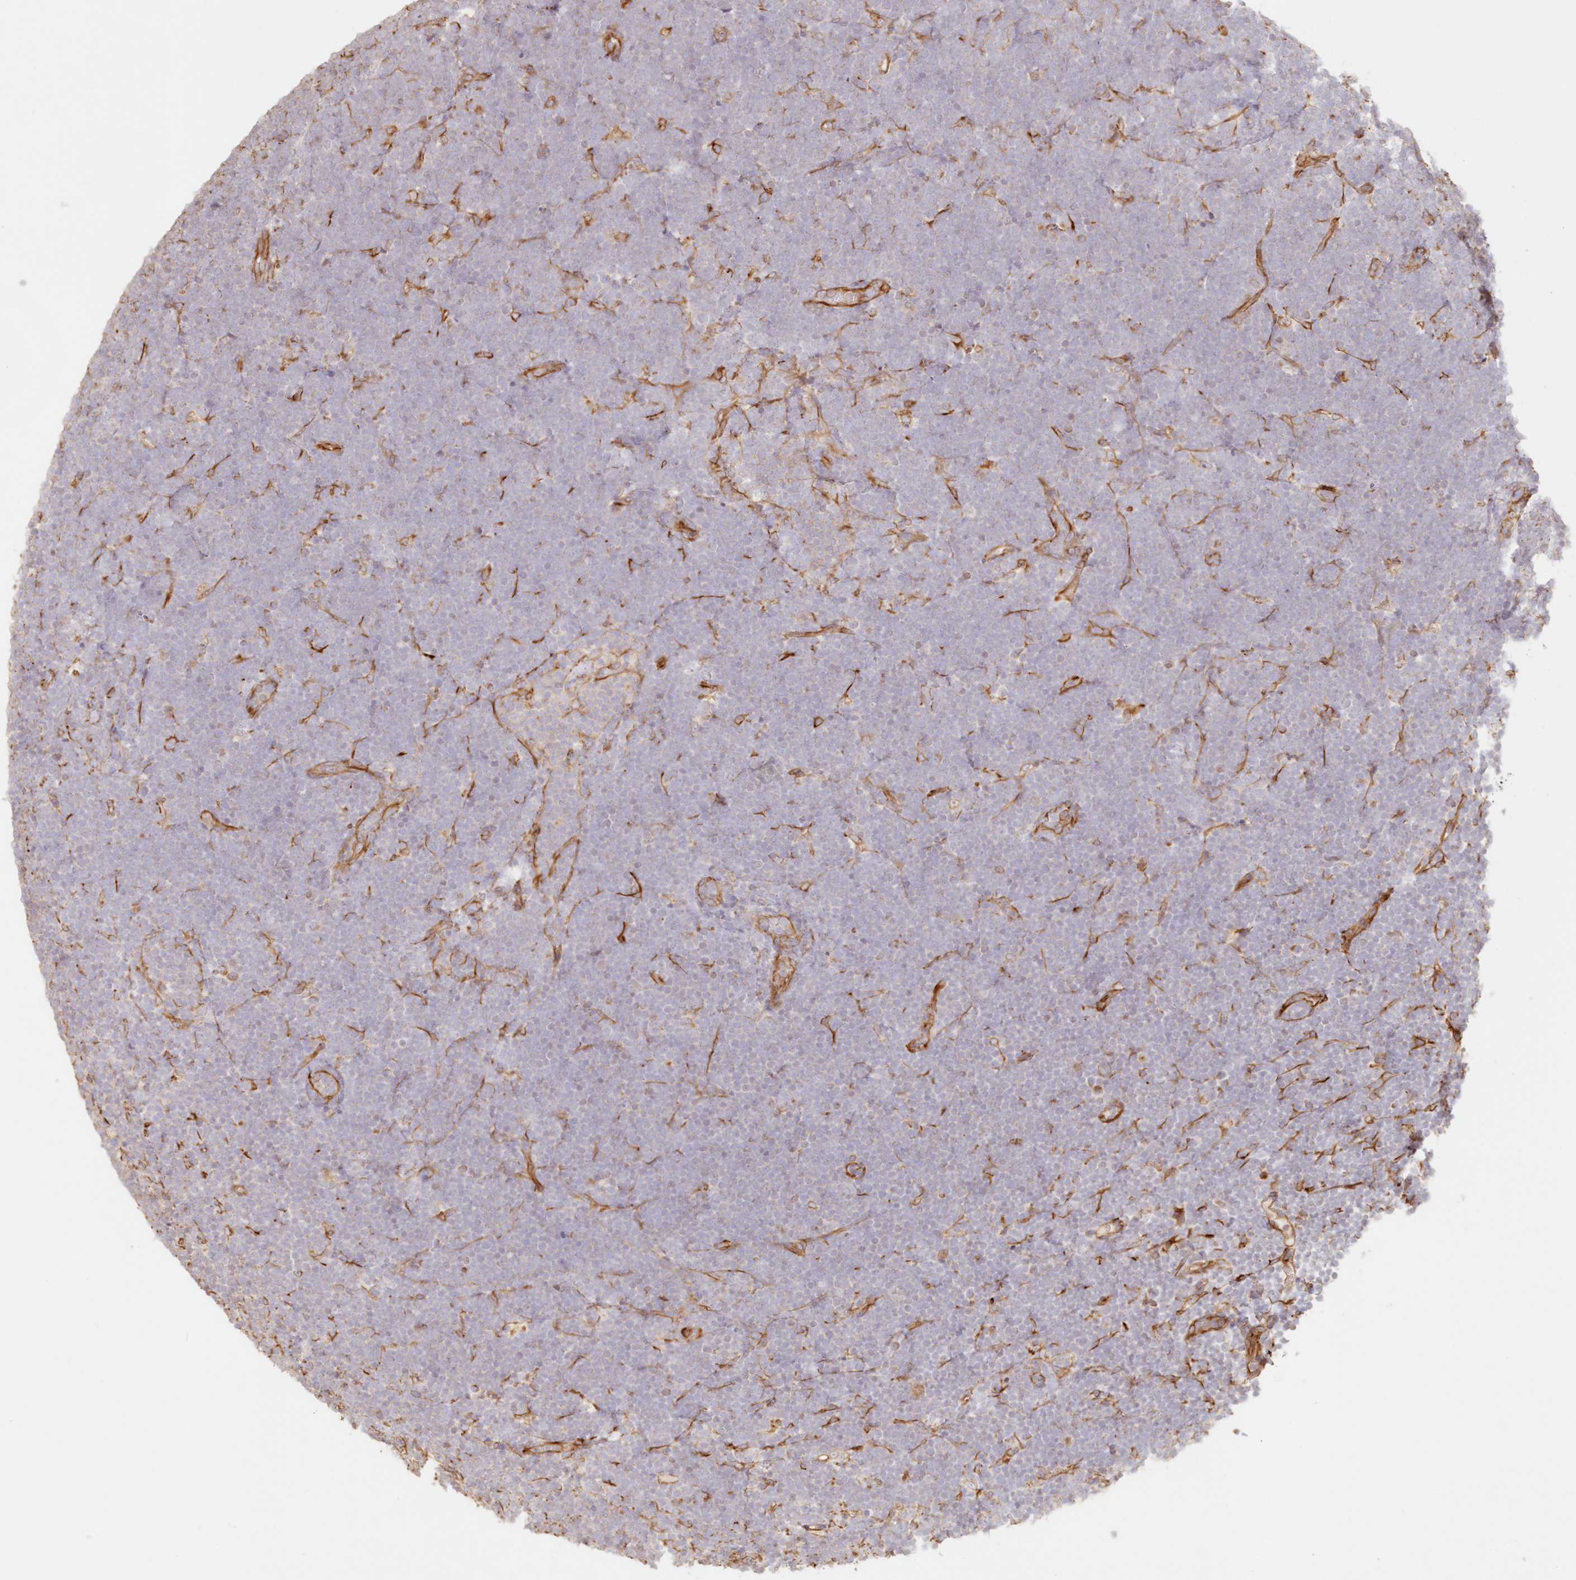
{"staining": {"intensity": "negative", "quantity": "none", "location": "none"}, "tissue": "lymphoma", "cell_type": "Tumor cells", "image_type": "cancer", "snomed": [{"axis": "morphology", "description": "Malignant lymphoma, non-Hodgkin's type, High grade"}, {"axis": "topography", "description": "Lymph node"}], "caption": "DAB immunohistochemical staining of human high-grade malignant lymphoma, non-Hodgkin's type shows no significant positivity in tumor cells.", "gene": "DMRTB1", "patient": {"sex": "male", "age": 13}}